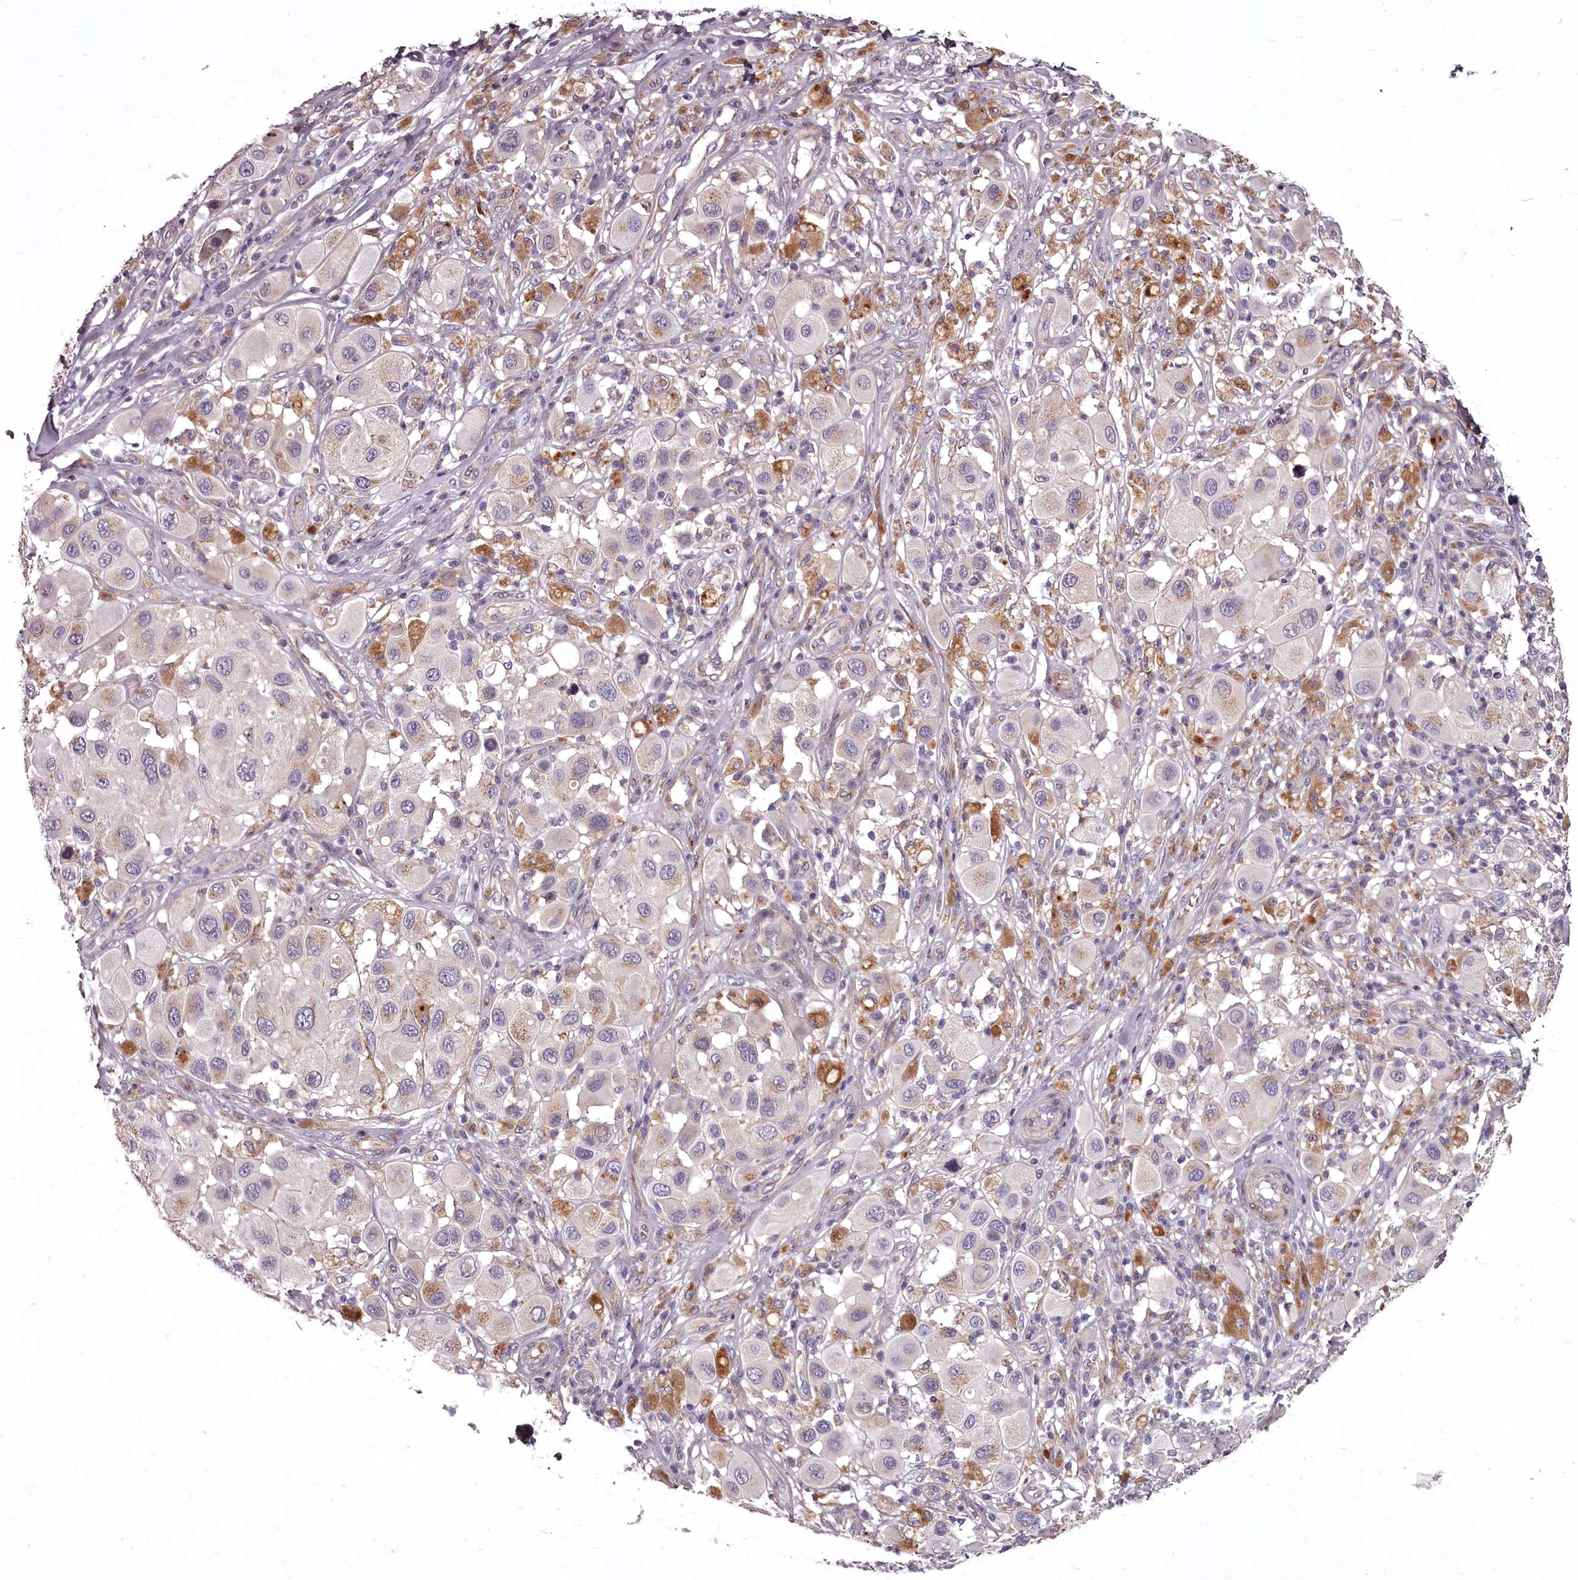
{"staining": {"intensity": "moderate", "quantity": "<25%", "location": "cytoplasmic/membranous"}, "tissue": "melanoma", "cell_type": "Tumor cells", "image_type": "cancer", "snomed": [{"axis": "morphology", "description": "Malignant melanoma, Metastatic site"}, {"axis": "topography", "description": "Skin"}], "caption": "This histopathology image exhibits IHC staining of human malignant melanoma (metastatic site), with low moderate cytoplasmic/membranous expression in approximately <25% of tumor cells.", "gene": "STX6", "patient": {"sex": "male", "age": 41}}